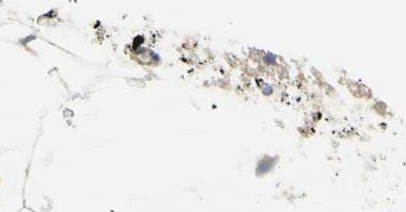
{"staining": {"intensity": "negative", "quantity": "none", "location": "none"}, "tissue": "adipose tissue", "cell_type": "Adipocytes", "image_type": "normal", "snomed": [{"axis": "morphology", "description": "Normal tissue, NOS"}, {"axis": "morphology", "description": "Duct carcinoma"}, {"axis": "topography", "description": "Breast"}, {"axis": "topography", "description": "Adipose tissue"}], "caption": "This image is of unremarkable adipose tissue stained with immunohistochemistry to label a protein in brown with the nuclei are counter-stained blue. There is no staining in adipocytes. The staining was performed using DAB (3,3'-diaminobenzidine) to visualize the protein expression in brown, while the nuclei were stained in blue with hematoxylin (Magnification: 20x).", "gene": "SEMA4C", "patient": {"sex": "female", "age": 37}}